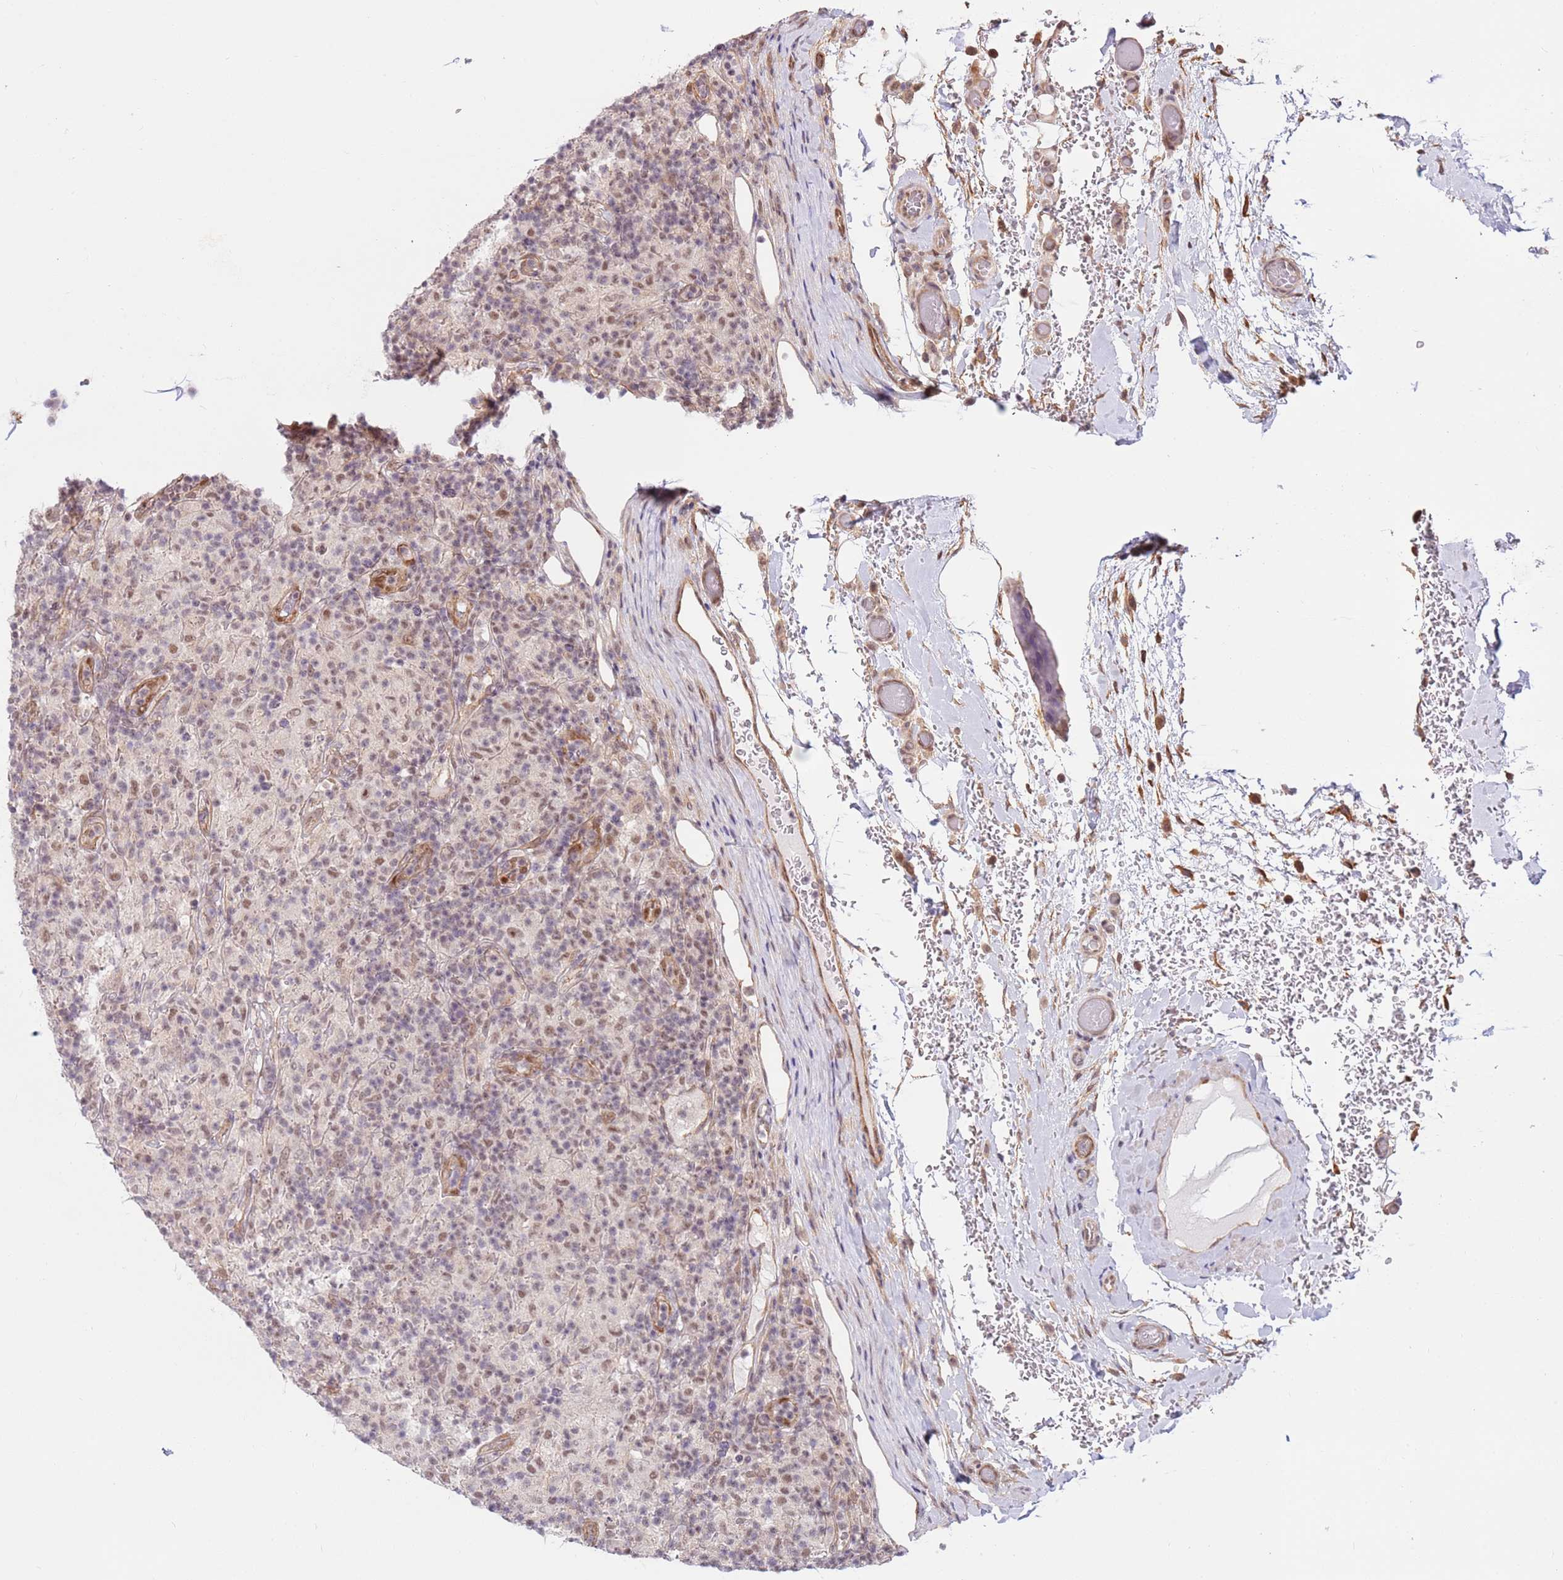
{"staining": {"intensity": "weak", "quantity": "25%-75%", "location": "nuclear"}, "tissue": "lymphoma", "cell_type": "Tumor cells", "image_type": "cancer", "snomed": [{"axis": "morphology", "description": "Hodgkin's disease, NOS"}, {"axis": "topography", "description": "Lymph node"}], "caption": "The image exhibits staining of lymphoma, revealing weak nuclear protein staining (brown color) within tumor cells.", "gene": "DCAF4", "patient": {"sex": "male", "age": 70}}